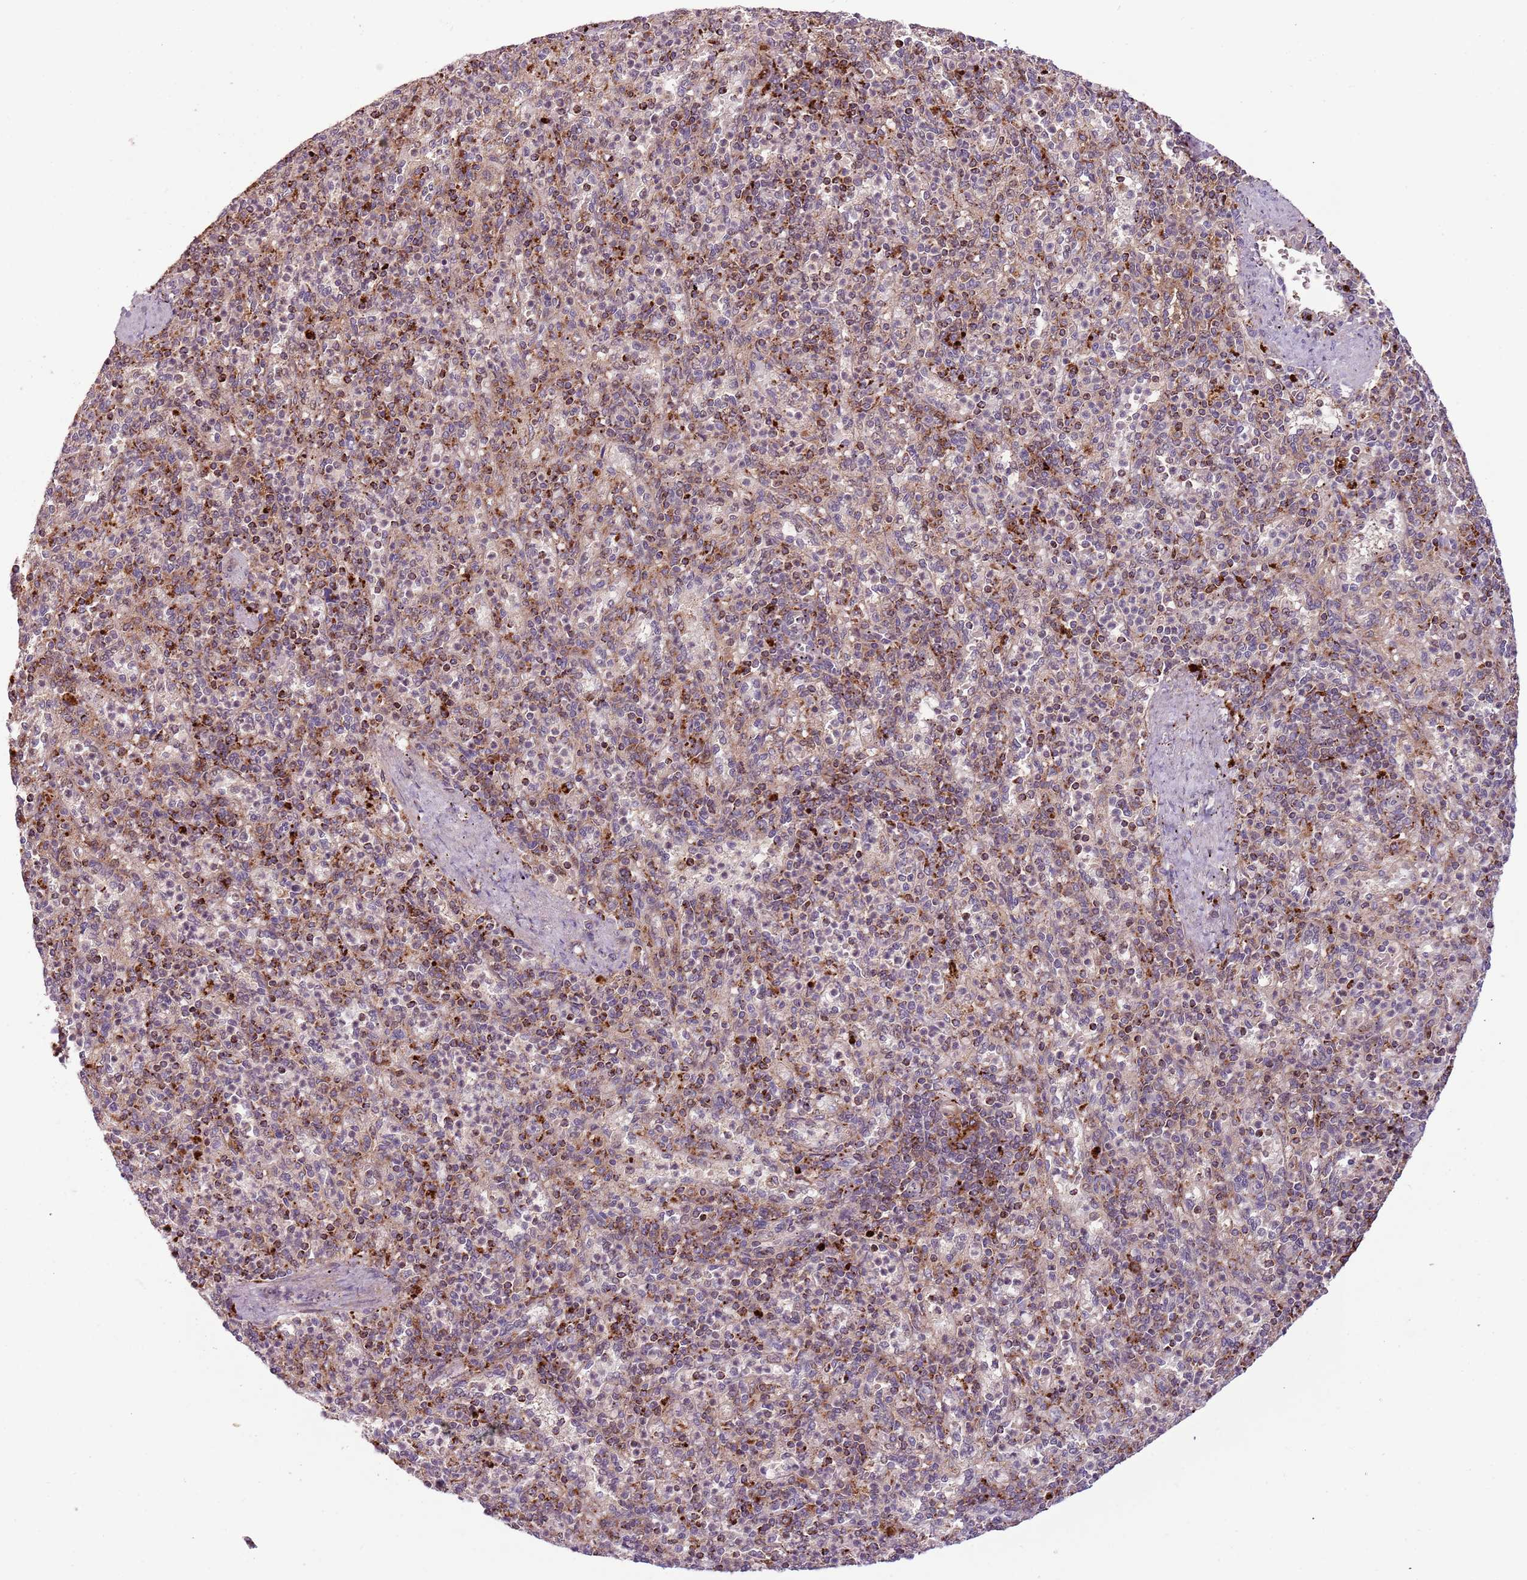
{"staining": {"intensity": "moderate", "quantity": "25%-75%", "location": "cytoplasmic/membranous"}, "tissue": "spleen", "cell_type": "Cells in red pulp", "image_type": "normal", "snomed": [{"axis": "morphology", "description": "Normal tissue, NOS"}, {"axis": "topography", "description": "Spleen"}], "caption": "DAB immunohistochemical staining of unremarkable human spleen displays moderate cytoplasmic/membranous protein positivity in approximately 25%-75% of cells in red pulp. Using DAB (brown) and hematoxylin (blue) stains, captured at high magnification using brightfield microscopy.", "gene": "ULK3", "patient": {"sex": "female", "age": 74}}